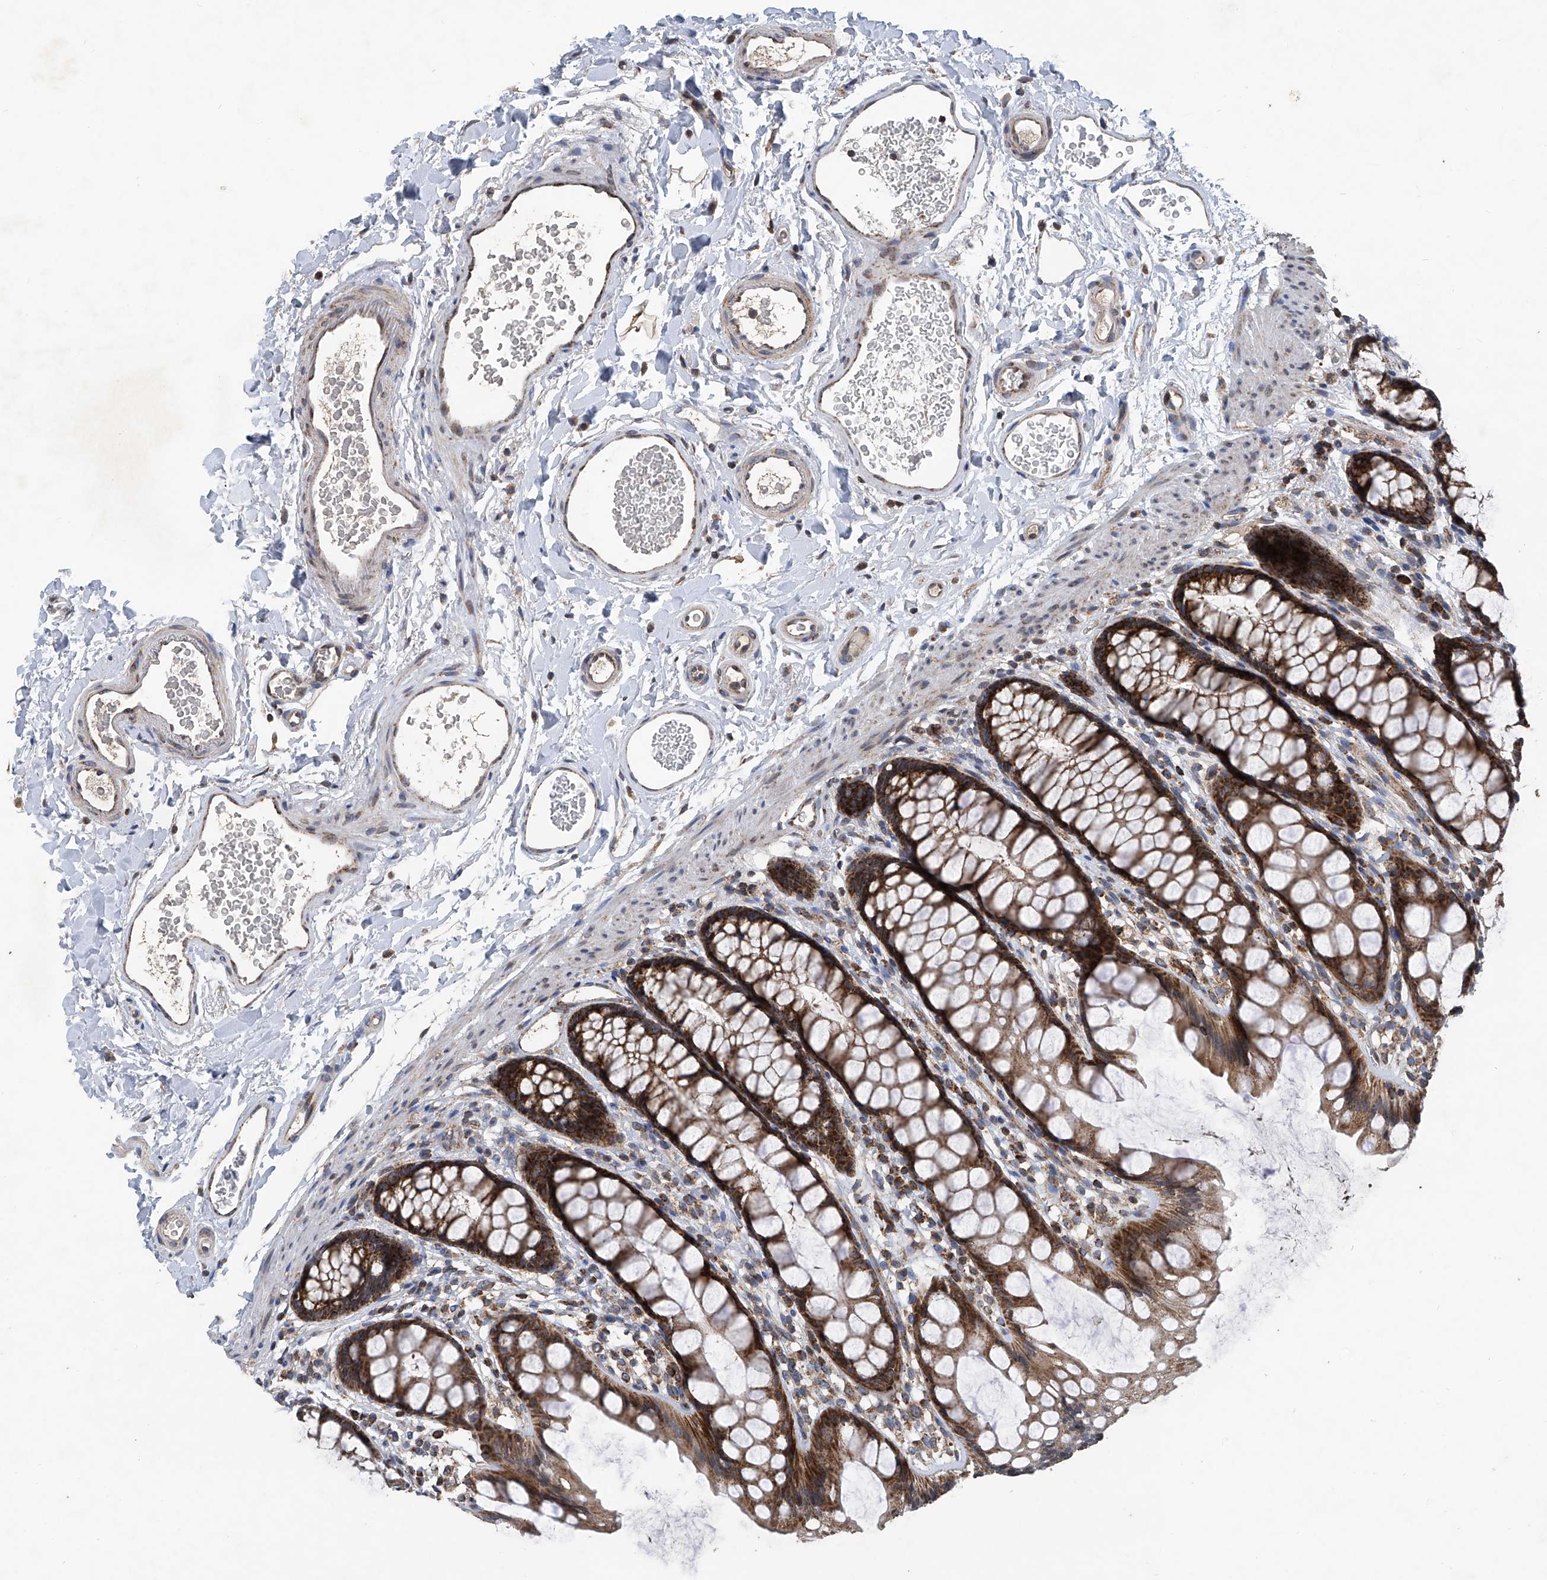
{"staining": {"intensity": "moderate", "quantity": ">75%", "location": "cytoplasmic/membranous"}, "tissue": "rectum", "cell_type": "Glandular cells", "image_type": "normal", "snomed": [{"axis": "morphology", "description": "Normal tissue, NOS"}, {"axis": "topography", "description": "Rectum"}], "caption": "High-magnification brightfield microscopy of benign rectum stained with DAB (3,3'-diaminobenzidine) (brown) and counterstained with hematoxylin (blue). glandular cells exhibit moderate cytoplasmic/membranous expression is identified in about>75% of cells.", "gene": "BCKDHB", "patient": {"sex": "female", "age": 65}}